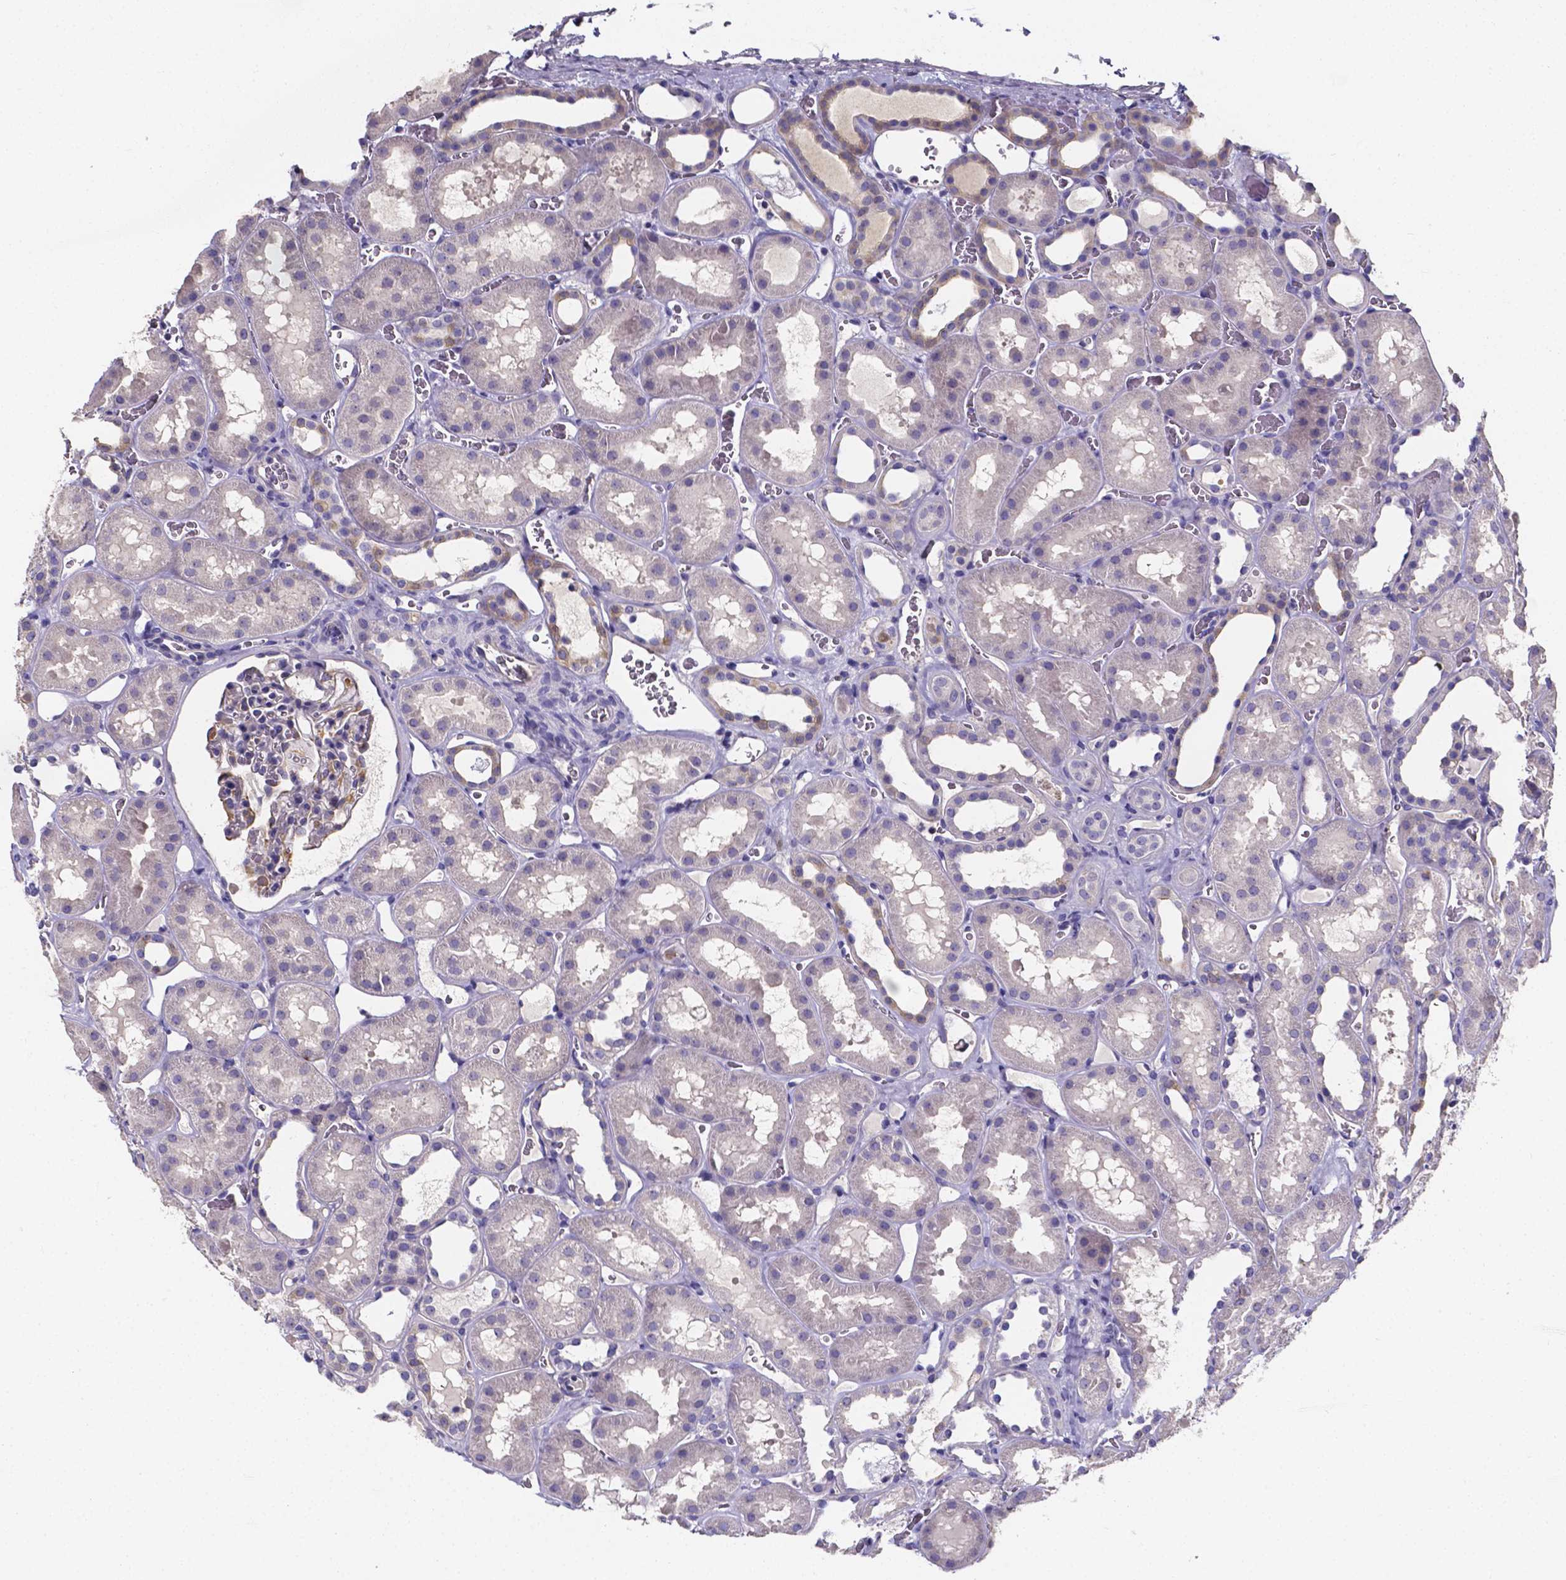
{"staining": {"intensity": "weak", "quantity": "<25%", "location": "cytoplasmic/membranous"}, "tissue": "kidney", "cell_type": "Cells in glomeruli", "image_type": "normal", "snomed": [{"axis": "morphology", "description": "Normal tissue, NOS"}, {"axis": "topography", "description": "Kidney"}], "caption": "High power microscopy histopathology image of an IHC image of unremarkable kidney, revealing no significant staining in cells in glomeruli.", "gene": "CACNG8", "patient": {"sex": "female", "age": 41}}